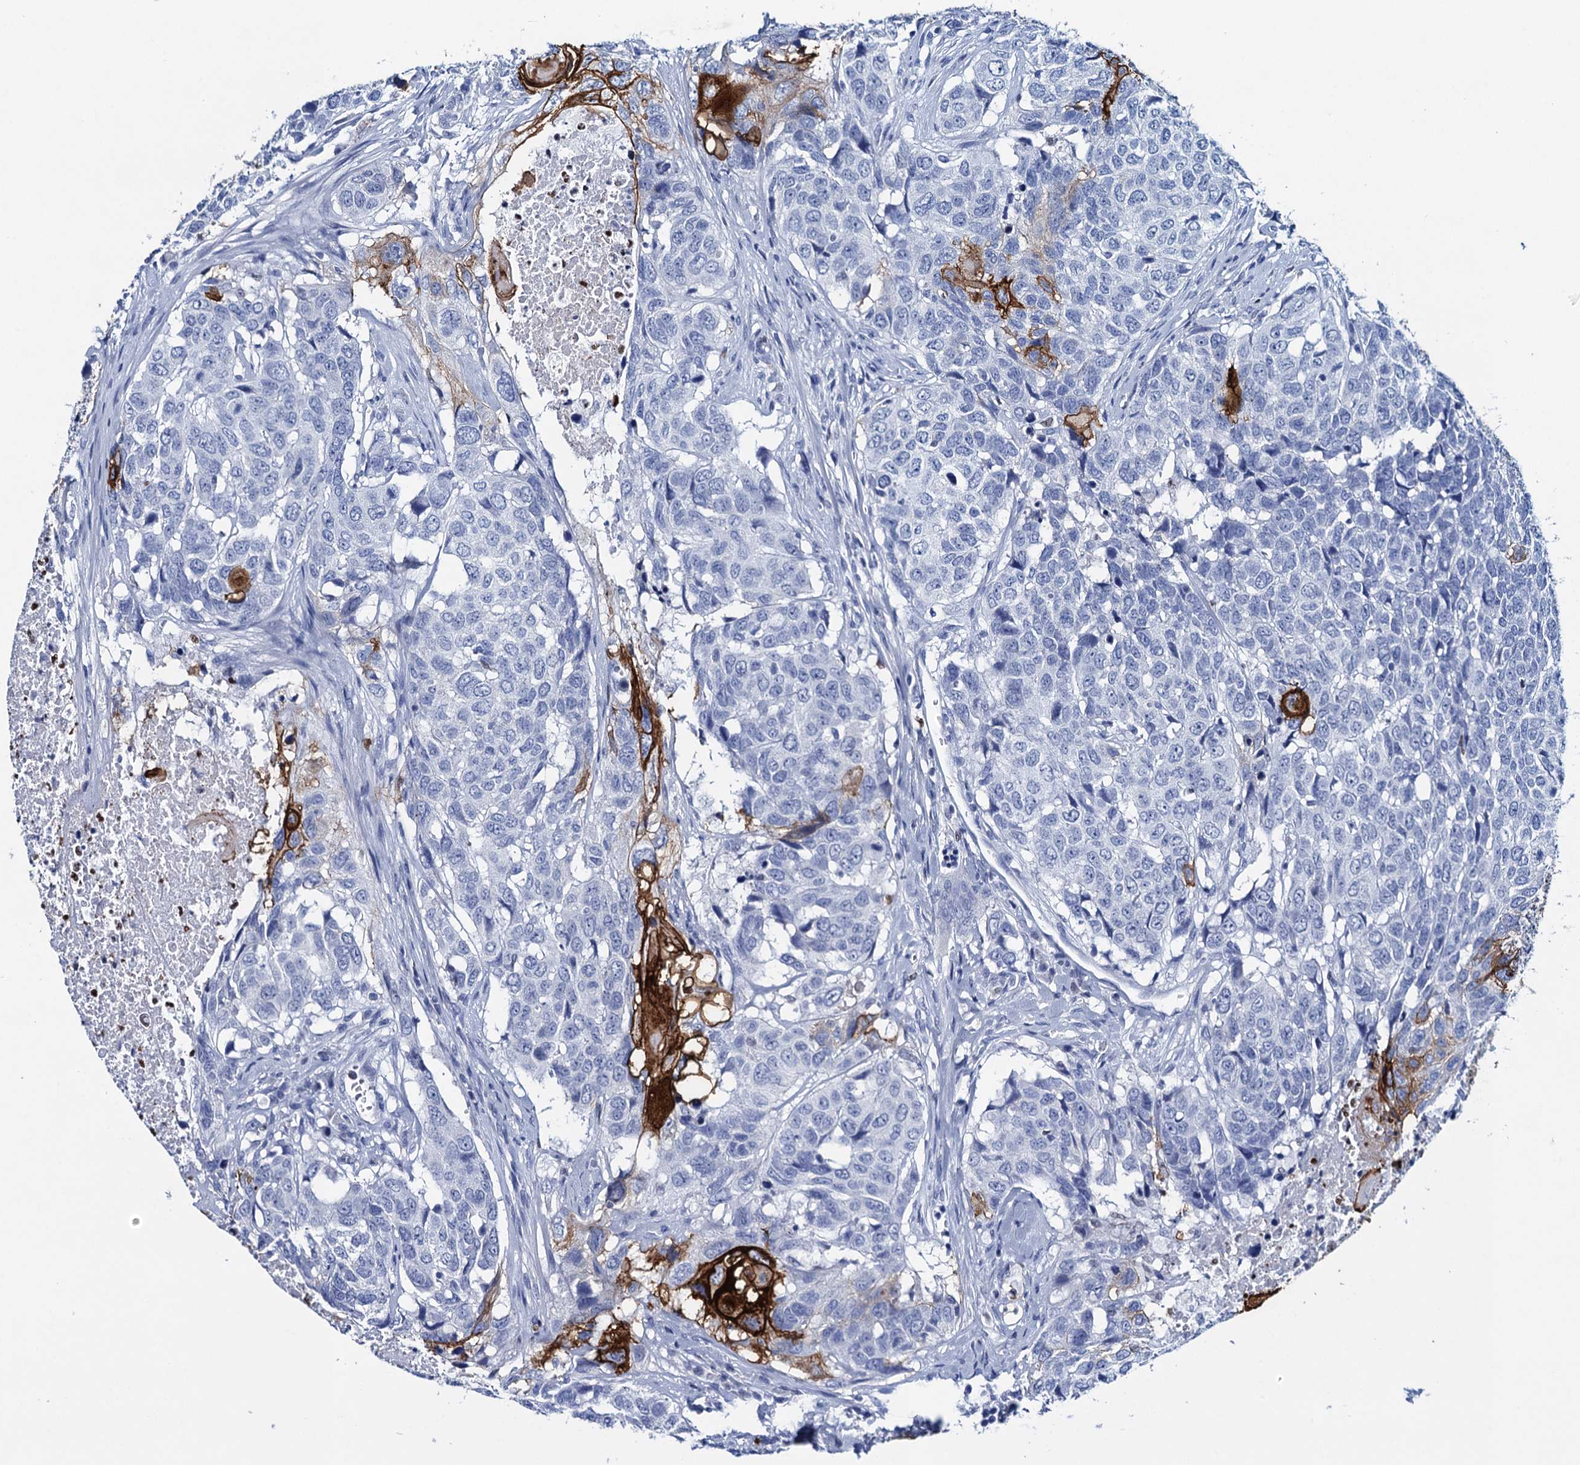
{"staining": {"intensity": "strong", "quantity": "<25%", "location": "cytoplasmic/membranous"}, "tissue": "head and neck cancer", "cell_type": "Tumor cells", "image_type": "cancer", "snomed": [{"axis": "morphology", "description": "Squamous cell carcinoma, NOS"}, {"axis": "topography", "description": "Head-Neck"}], "caption": "DAB (3,3'-diaminobenzidine) immunohistochemical staining of human squamous cell carcinoma (head and neck) shows strong cytoplasmic/membranous protein staining in about <25% of tumor cells. Immunohistochemistry (ihc) stains the protein in brown and the nuclei are stained blue.", "gene": "RHCG", "patient": {"sex": "male", "age": 66}}